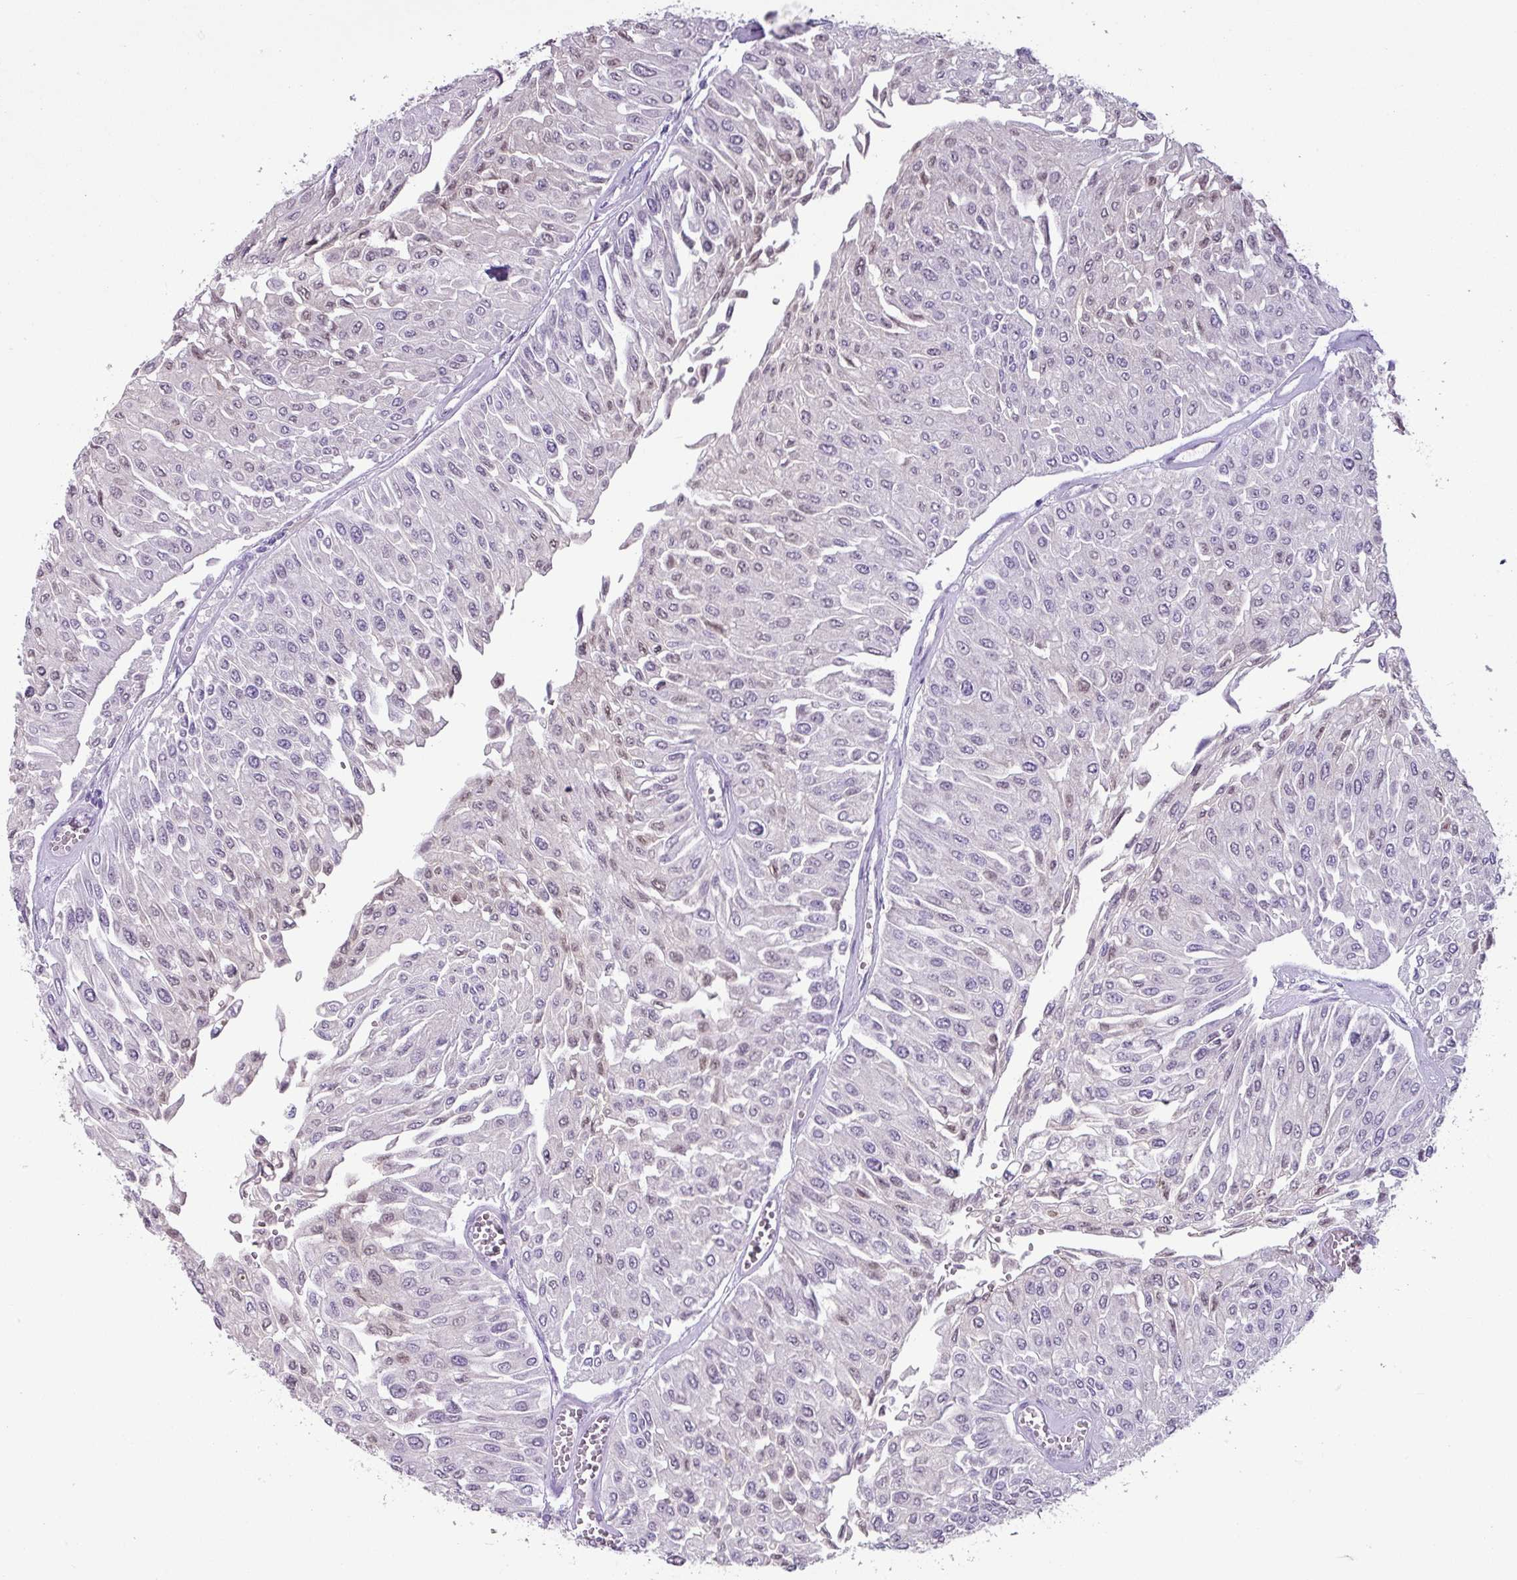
{"staining": {"intensity": "weak", "quantity": "<25%", "location": "nuclear"}, "tissue": "urothelial cancer", "cell_type": "Tumor cells", "image_type": "cancer", "snomed": [{"axis": "morphology", "description": "Urothelial carcinoma, Low grade"}, {"axis": "topography", "description": "Urinary bladder"}], "caption": "High magnification brightfield microscopy of urothelial cancer stained with DAB (brown) and counterstained with hematoxylin (blue): tumor cells show no significant expression.", "gene": "TTLL12", "patient": {"sex": "male", "age": 67}}